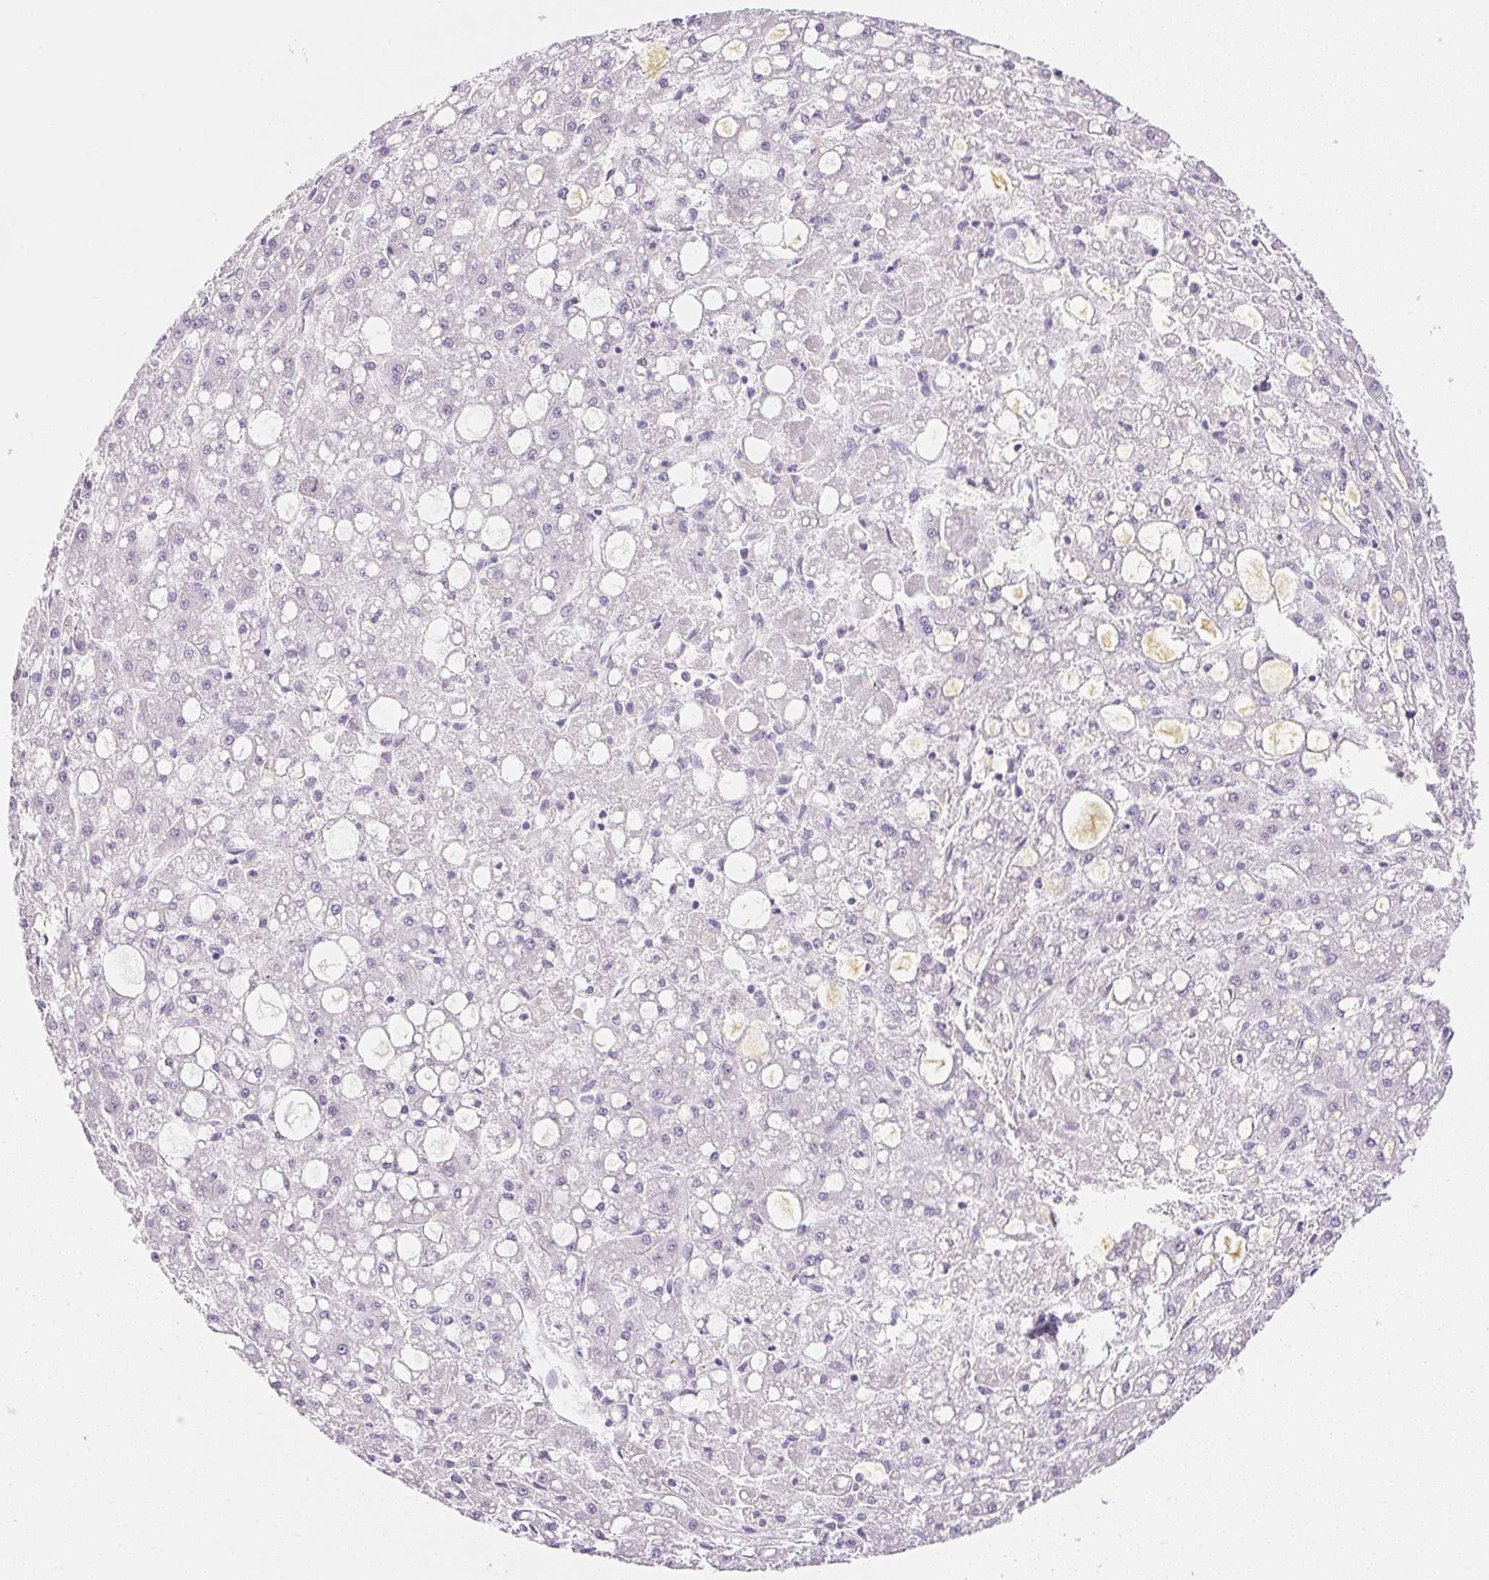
{"staining": {"intensity": "negative", "quantity": "none", "location": "none"}, "tissue": "liver cancer", "cell_type": "Tumor cells", "image_type": "cancer", "snomed": [{"axis": "morphology", "description": "Carcinoma, Hepatocellular, NOS"}, {"axis": "topography", "description": "Liver"}], "caption": "The photomicrograph reveals no staining of tumor cells in liver cancer (hepatocellular carcinoma). Brightfield microscopy of IHC stained with DAB (3,3'-diaminobenzidine) (brown) and hematoxylin (blue), captured at high magnification.", "gene": "KCNE2", "patient": {"sex": "male", "age": 67}}